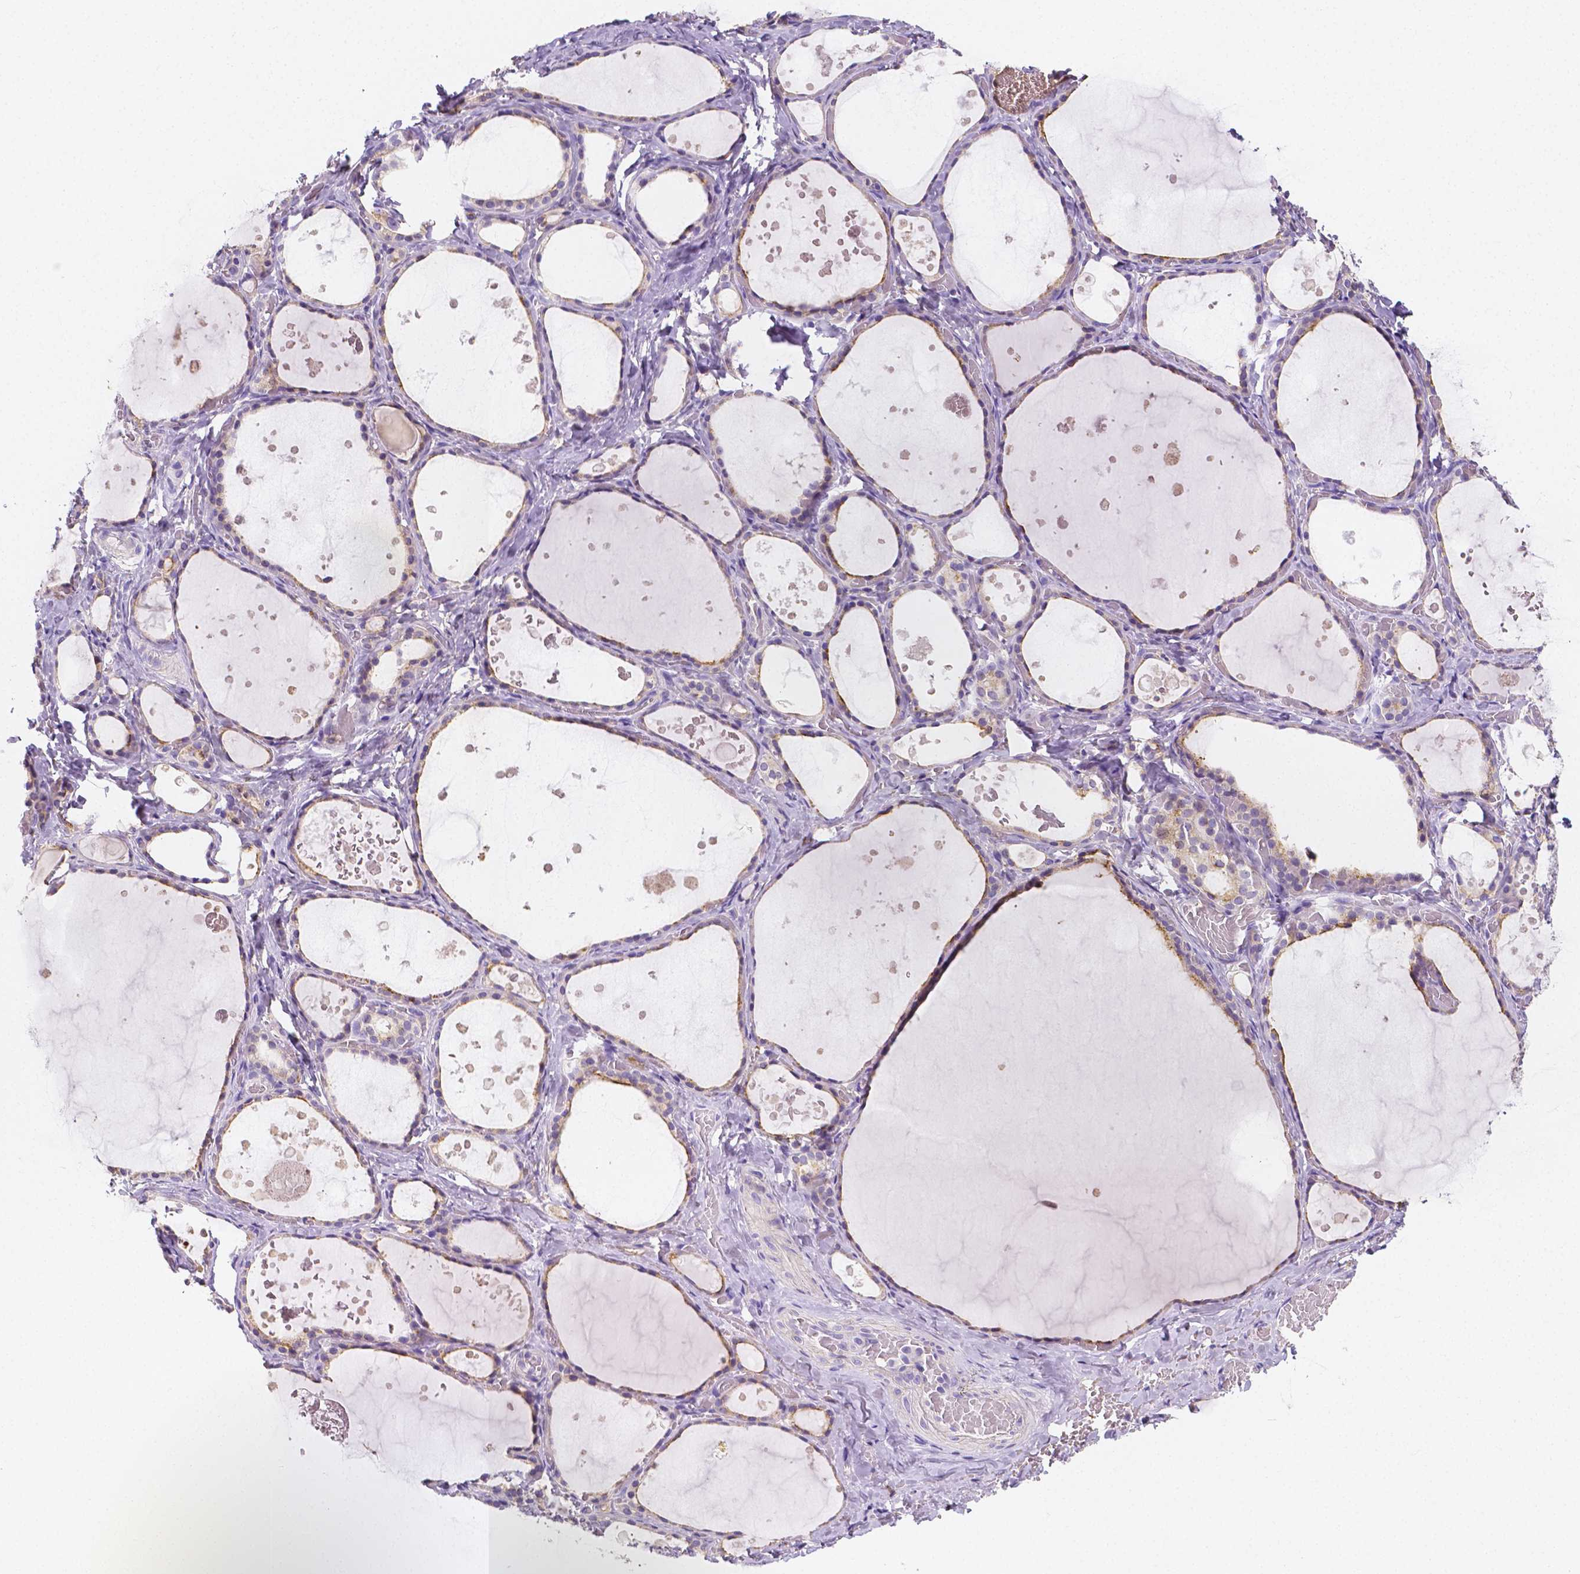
{"staining": {"intensity": "weak", "quantity": "25%-75%", "location": "cytoplasmic/membranous"}, "tissue": "thyroid gland", "cell_type": "Glandular cells", "image_type": "normal", "snomed": [{"axis": "morphology", "description": "Normal tissue, NOS"}, {"axis": "topography", "description": "Thyroid gland"}], "caption": "The micrograph displays a brown stain indicating the presence of a protein in the cytoplasmic/membranous of glandular cells in thyroid gland. The protein of interest is shown in brown color, while the nuclei are stained blue.", "gene": "GABRD", "patient": {"sex": "female", "age": 56}}